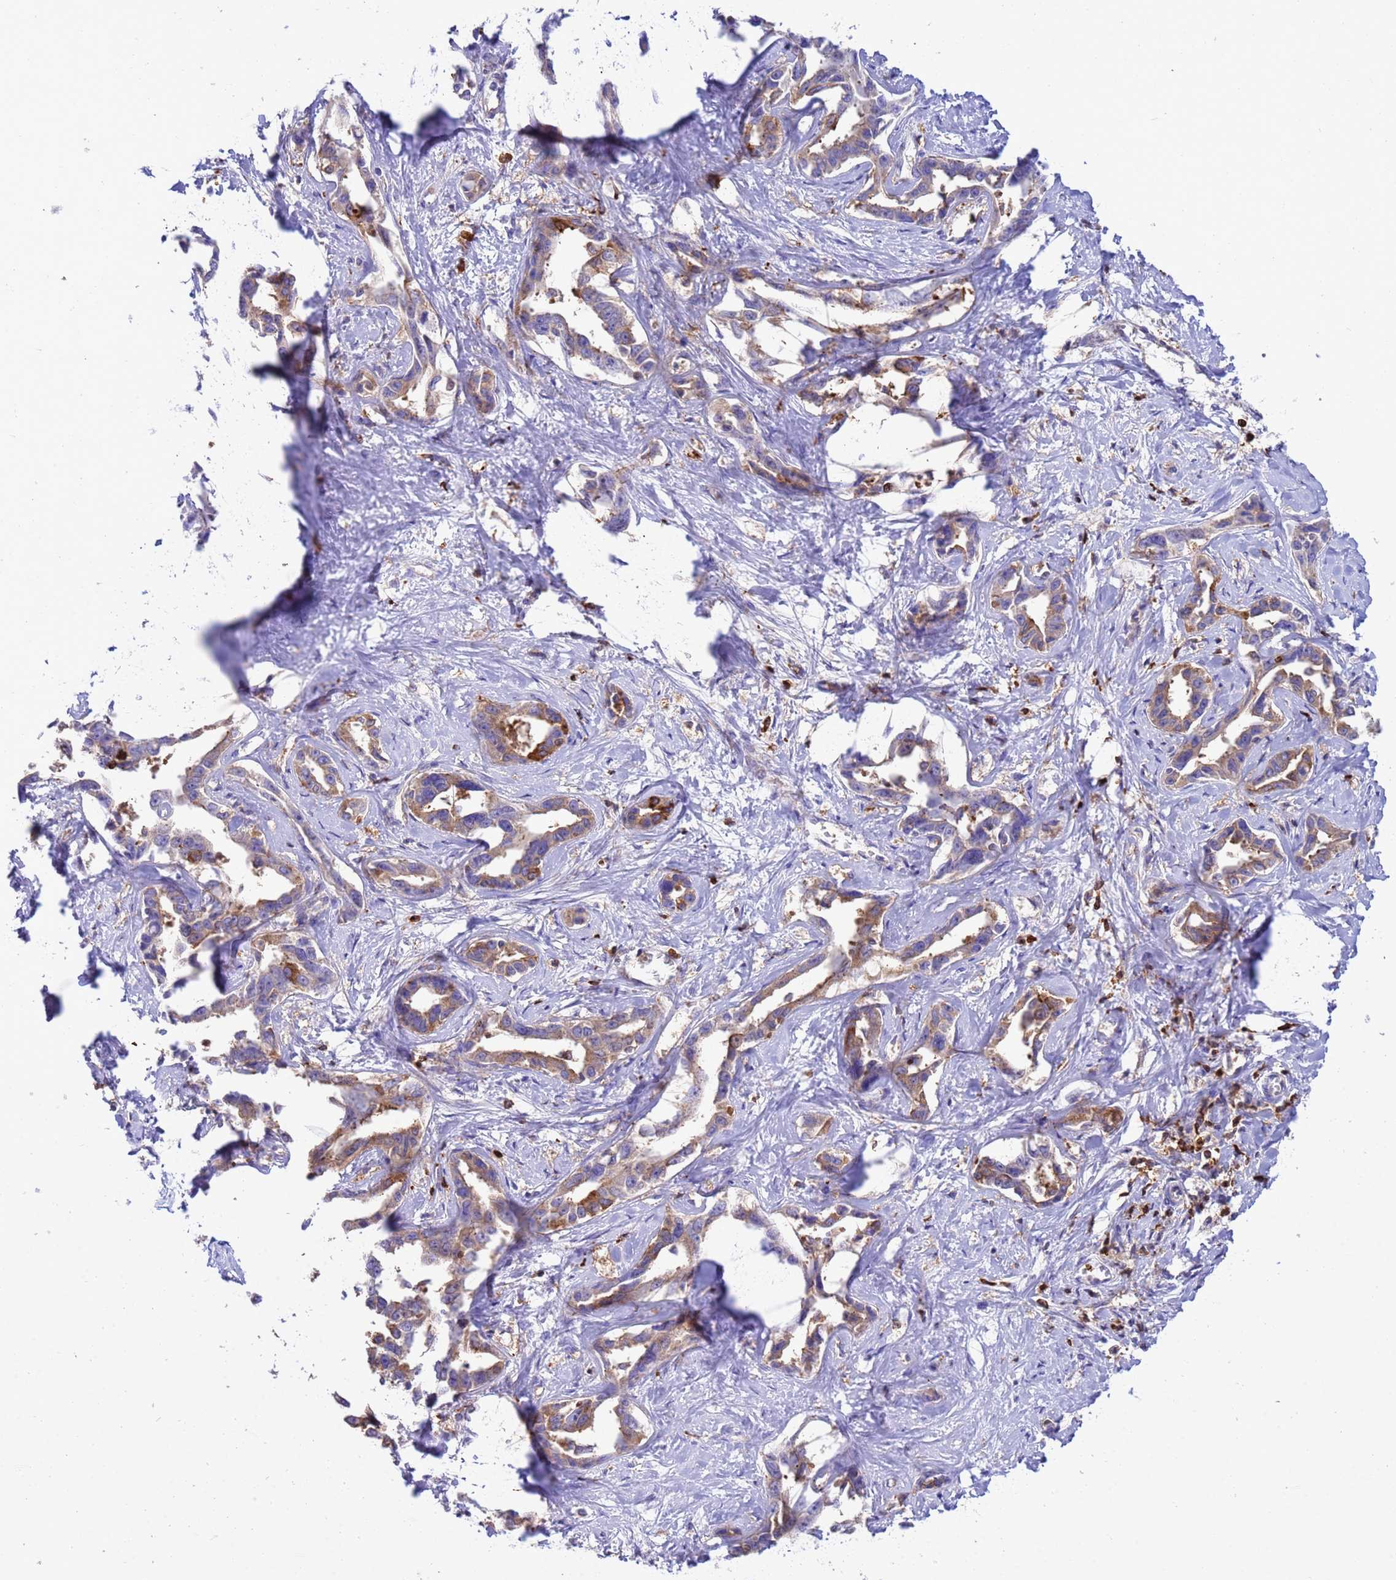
{"staining": {"intensity": "moderate", "quantity": "25%-75%", "location": "cytoplasmic/membranous"}, "tissue": "liver cancer", "cell_type": "Tumor cells", "image_type": "cancer", "snomed": [{"axis": "morphology", "description": "Cholangiocarcinoma"}, {"axis": "topography", "description": "Liver"}], "caption": "Brown immunohistochemical staining in liver cancer reveals moderate cytoplasmic/membranous positivity in about 25%-75% of tumor cells. Using DAB (brown) and hematoxylin (blue) stains, captured at high magnification using brightfield microscopy.", "gene": "EZR", "patient": {"sex": "male", "age": 59}}